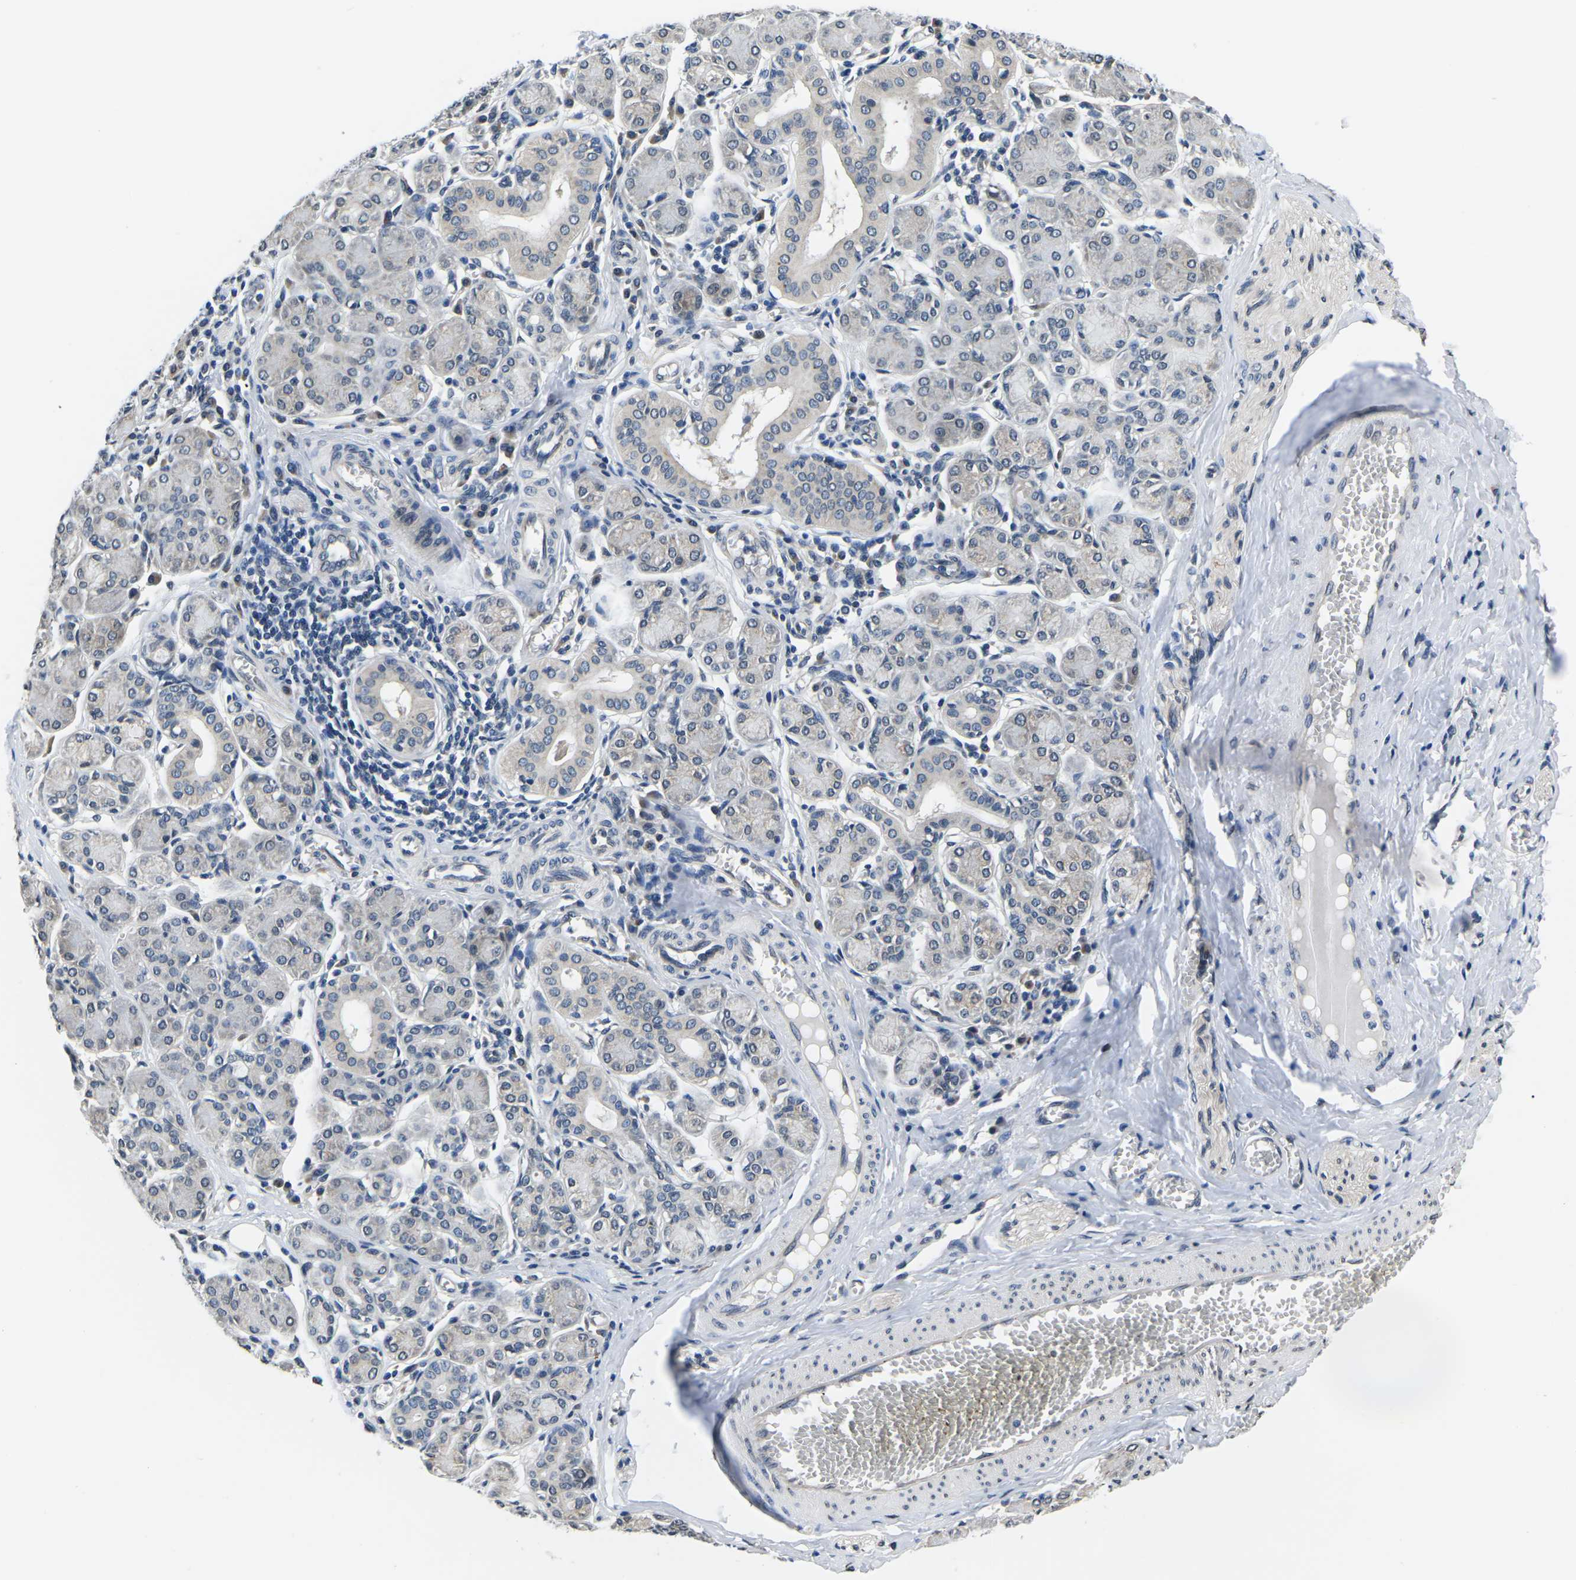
{"staining": {"intensity": "moderate", "quantity": "<25%", "location": "cytoplasmic/membranous"}, "tissue": "salivary gland", "cell_type": "Glandular cells", "image_type": "normal", "snomed": [{"axis": "morphology", "description": "Normal tissue, NOS"}, {"axis": "morphology", "description": "Inflammation, NOS"}, {"axis": "topography", "description": "Lymph node"}, {"axis": "topography", "description": "Salivary gland"}], "caption": "Moderate cytoplasmic/membranous expression is appreciated in about <25% of glandular cells in benign salivary gland.", "gene": "SNX10", "patient": {"sex": "male", "age": 3}}